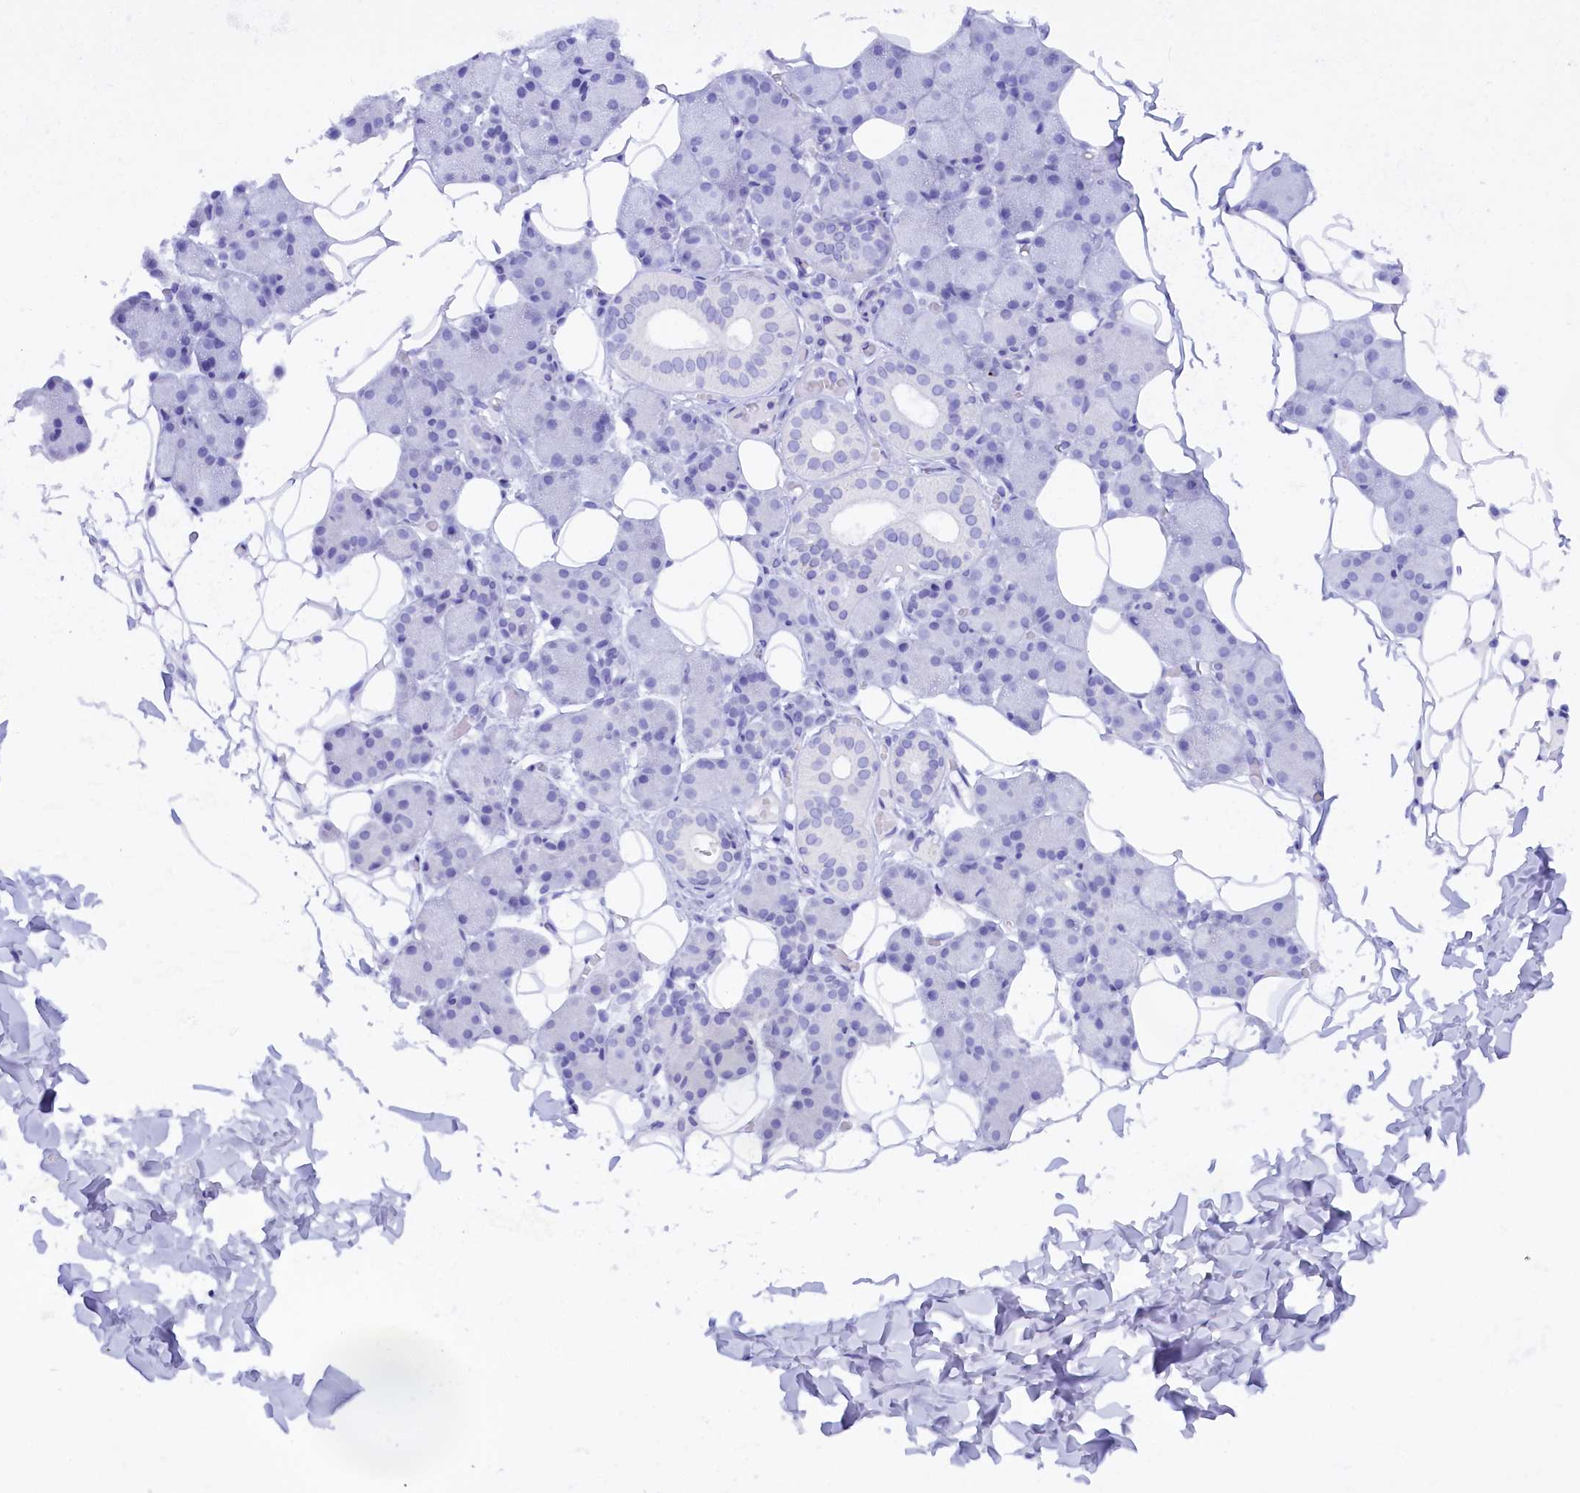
{"staining": {"intensity": "moderate", "quantity": "<25%", "location": "cytoplasmic/membranous"}, "tissue": "salivary gland", "cell_type": "Glandular cells", "image_type": "normal", "snomed": [{"axis": "morphology", "description": "Normal tissue, NOS"}, {"axis": "topography", "description": "Salivary gland"}], "caption": "Protein expression by IHC demonstrates moderate cytoplasmic/membranous positivity in about <25% of glandular cells in benign salivary gland.", "gene": "ZSWIM4", "patient": {"sex": "female", "age": 33}}